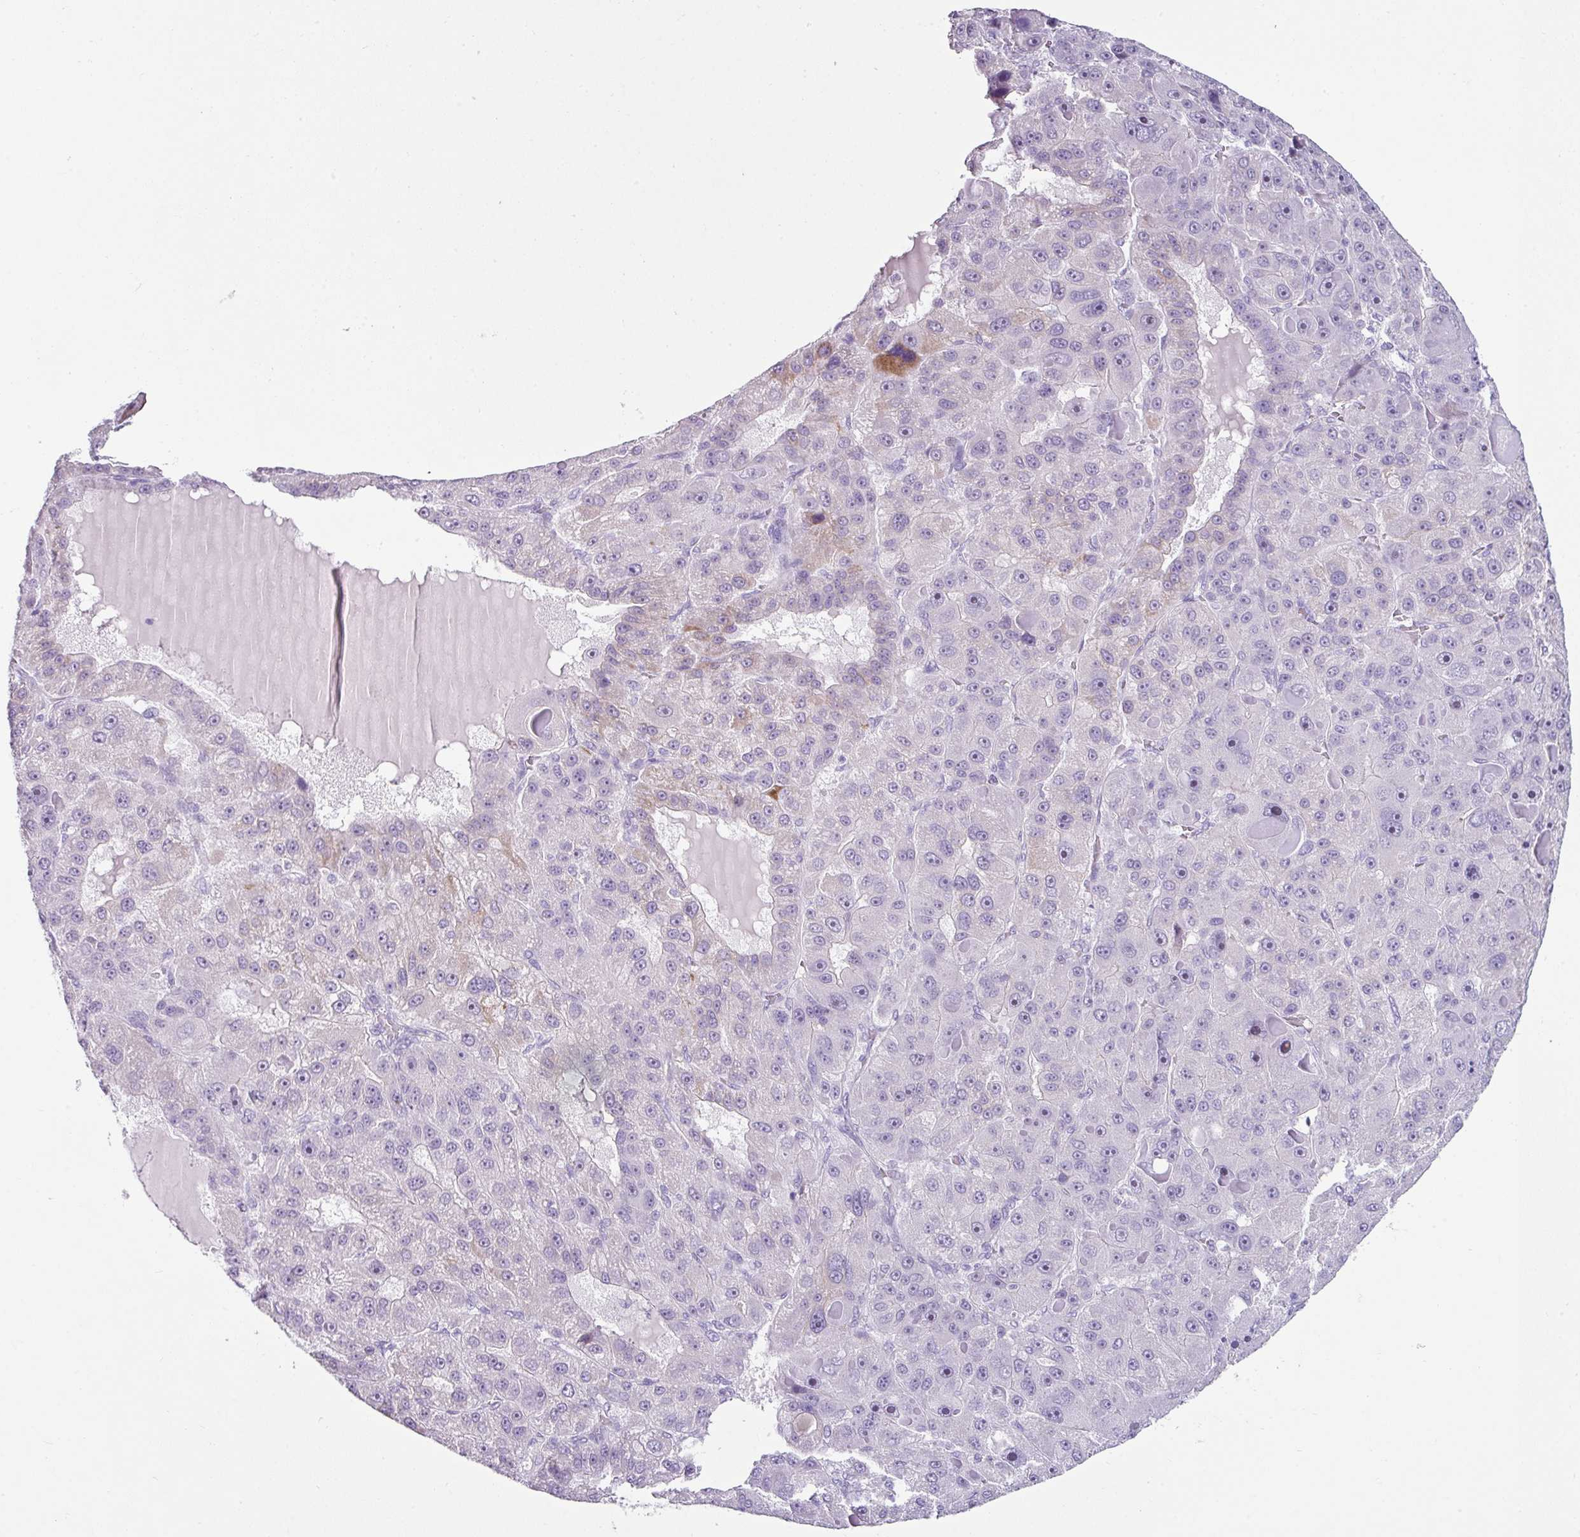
{"staining": {"intensity": "negative", "quantity": "none", "location": "none"}, "tissue": "liver cancer", "cell_type": "Tumor cells", "image_type": "cancer", "snomed": [{"axis": "morphology", "description": "Carcinoma, Hepatocellular, NOS"}, {"axis": "topography", "description": "Liver"}], "caption": "High magnification brightfield microscopy of liver cancer stained with DAB (3,3'-diaminobenzidine) (brown) and counterstained with hematoxylin (blue): tumor cells show no significant expression. (Immunohistochemistry (ihc), brightfield microscopy, high magnification).", "gene": "TRA2A", "patient": {"sex": "male", "age": 76}}